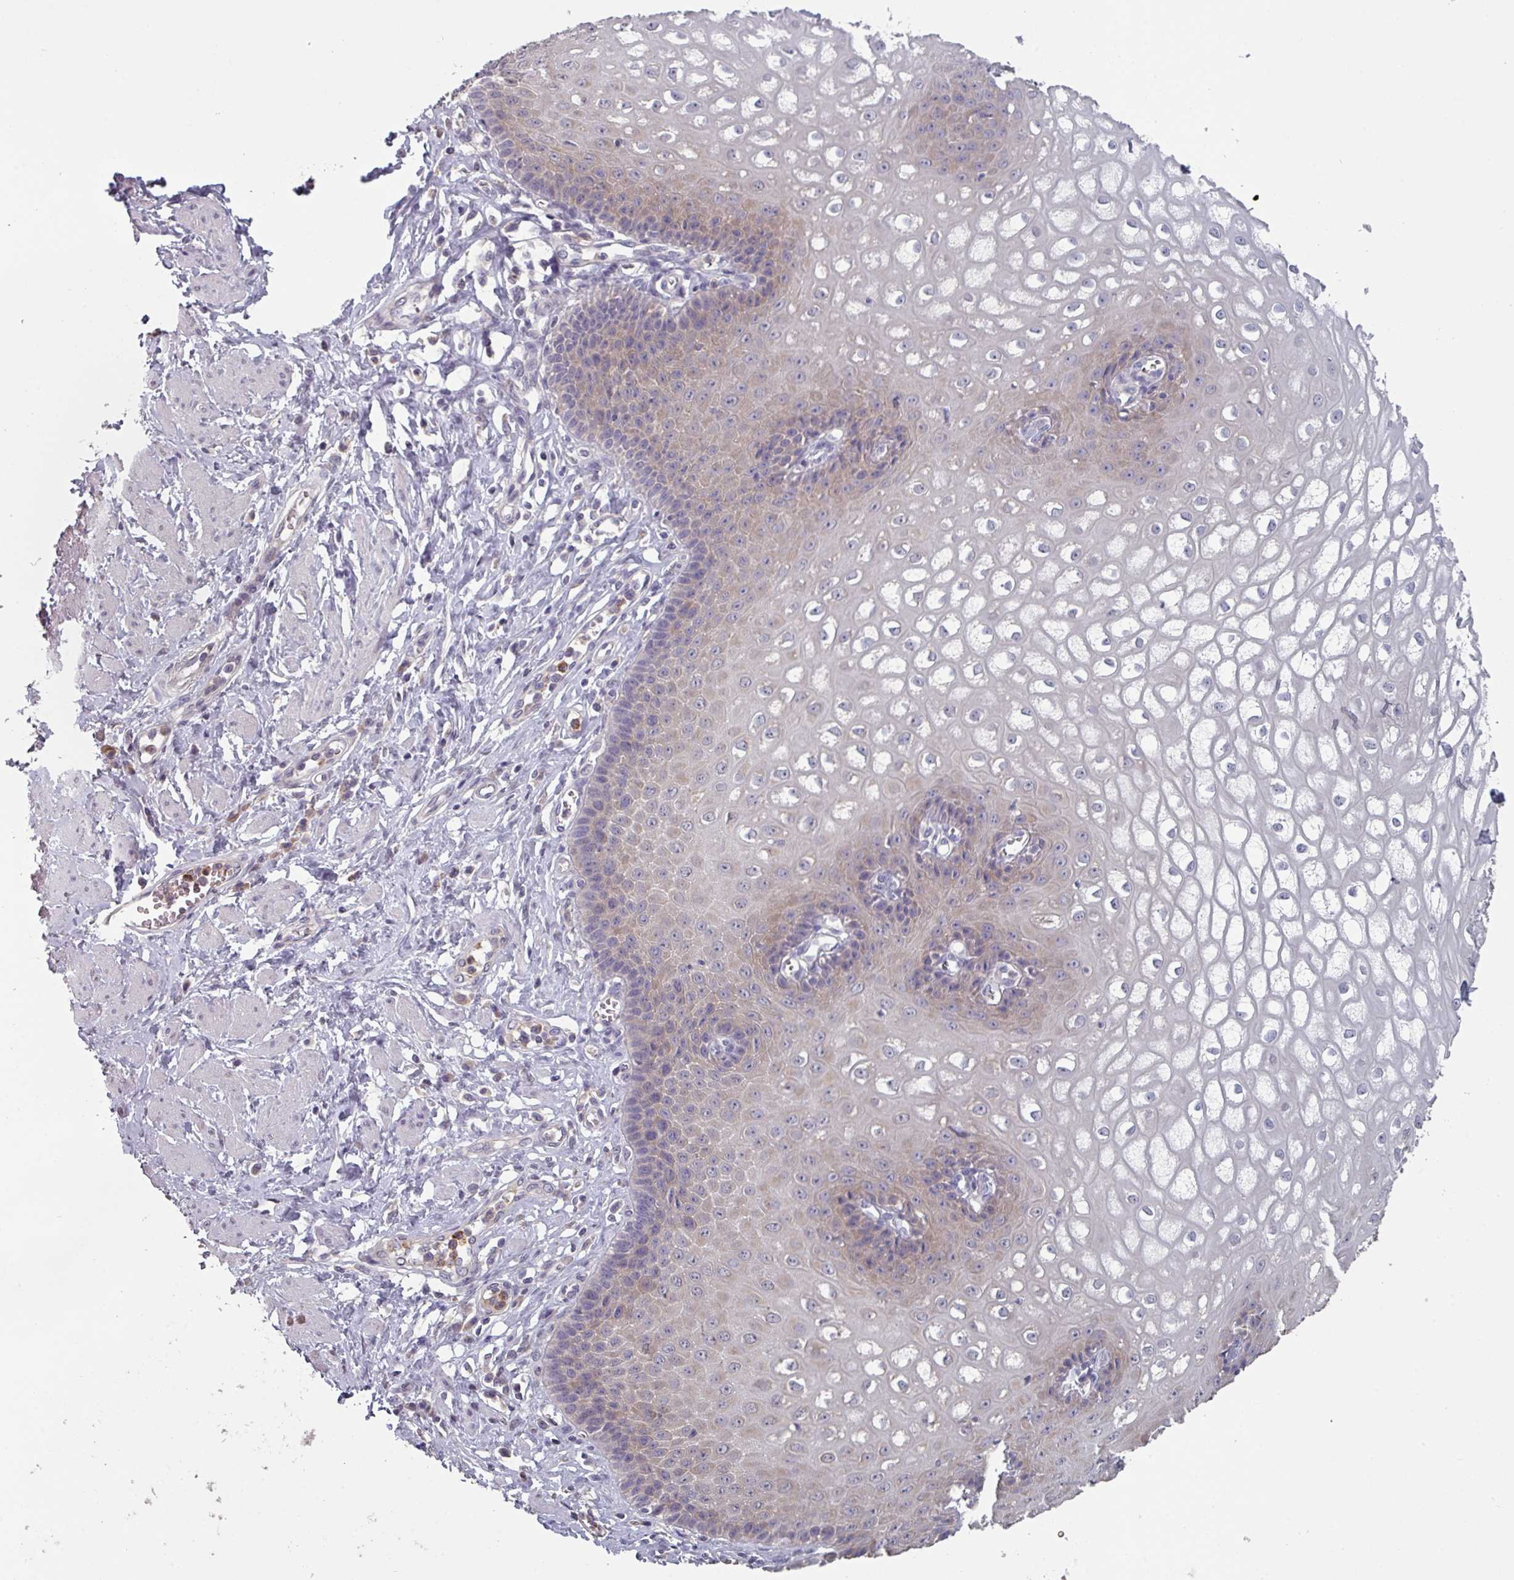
{"staining": {"intensity": "weak", "quantity": "25%-75%", "location": "cytoplasmic/membranous"}, "tissue": "esophagus", "cell_type": "Squamous epithelial cells", "image_type": "normal", "snomed": [{"axis": "morphology", "description": "Normal tissue, NOS"}, {"axis": "topography", "description": "Esophagus"}], "caption": "Immunohistochemistry staining of benign esophagus, which shows low levels of weak cytoplasmic/membranous staining in about 25%-75% of squamous epithelial cells indicating weak cytoplasmic/membranous protein positivity. The staining was performed using DAB (3,3'-diaminobenzidine) (brown) for protein detection and nuclei were counterstained in hematoxylin (blue).", "gene": "PRAMEF7", "patient": {"sex": "male", "age": 67}}